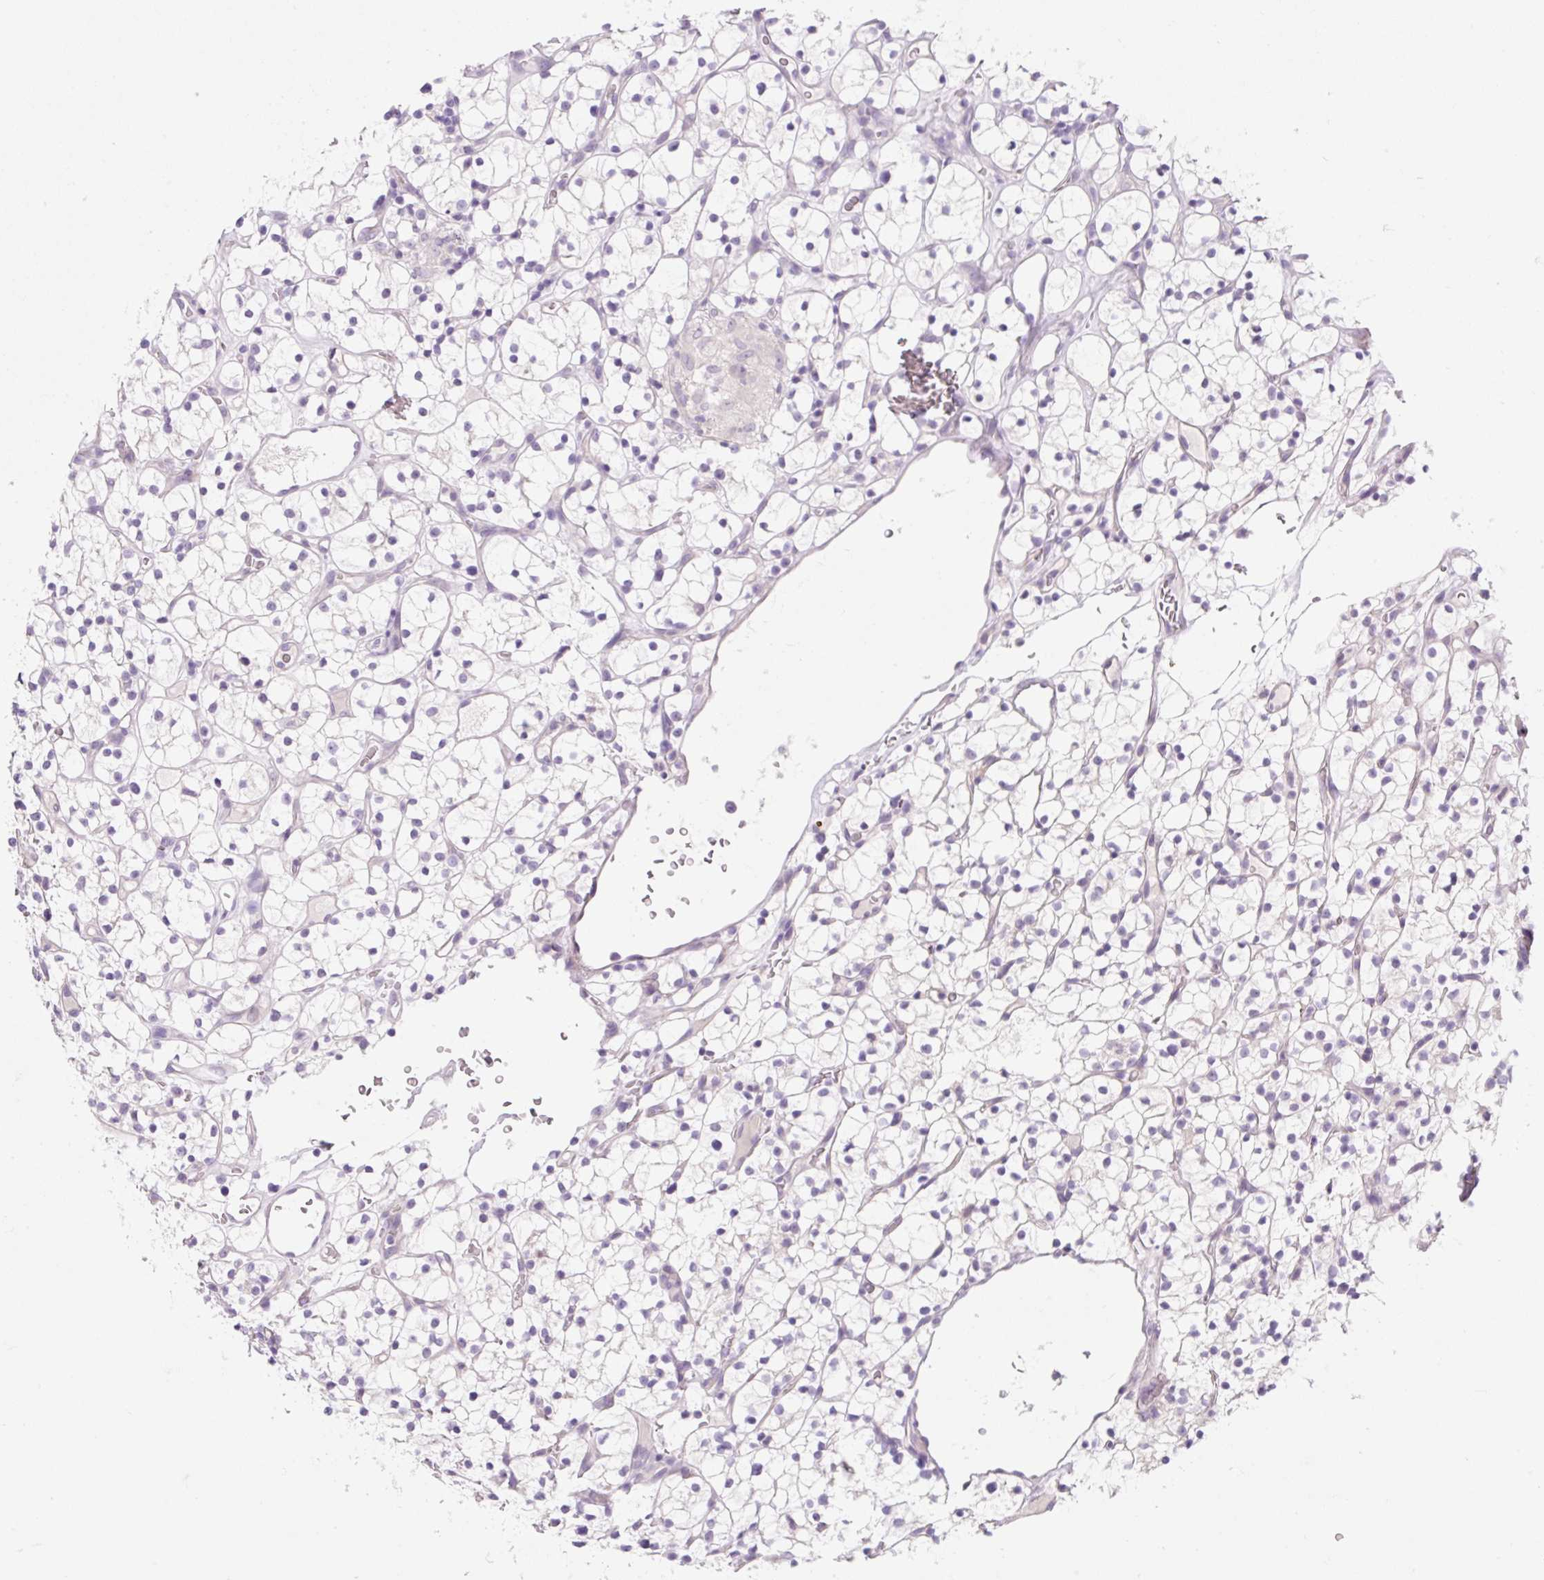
{"staining": {"intensity": "negative", "quantity": "none", "location": "none"}, "tissue": "renal cancer", "cell_type": "Tumor cells", "image_type": "cancer", "snomed": [{"axis": "morphology", "description": "Adenocarcinoma, NOS"}, {"axis": "topography", "description": "Kidney"}], "caption": "A high-resolution histopathology image shows IHC staining of renal cancer, which exhibits no significant positivity in tumor cells. Brightfield microscopy of immunohistochemistry stained with DAB (brown) and hematoxylin (blue), captured at high magnification.", "gene": "CELF6", "patient": {"sex": "female", "age": 64}}